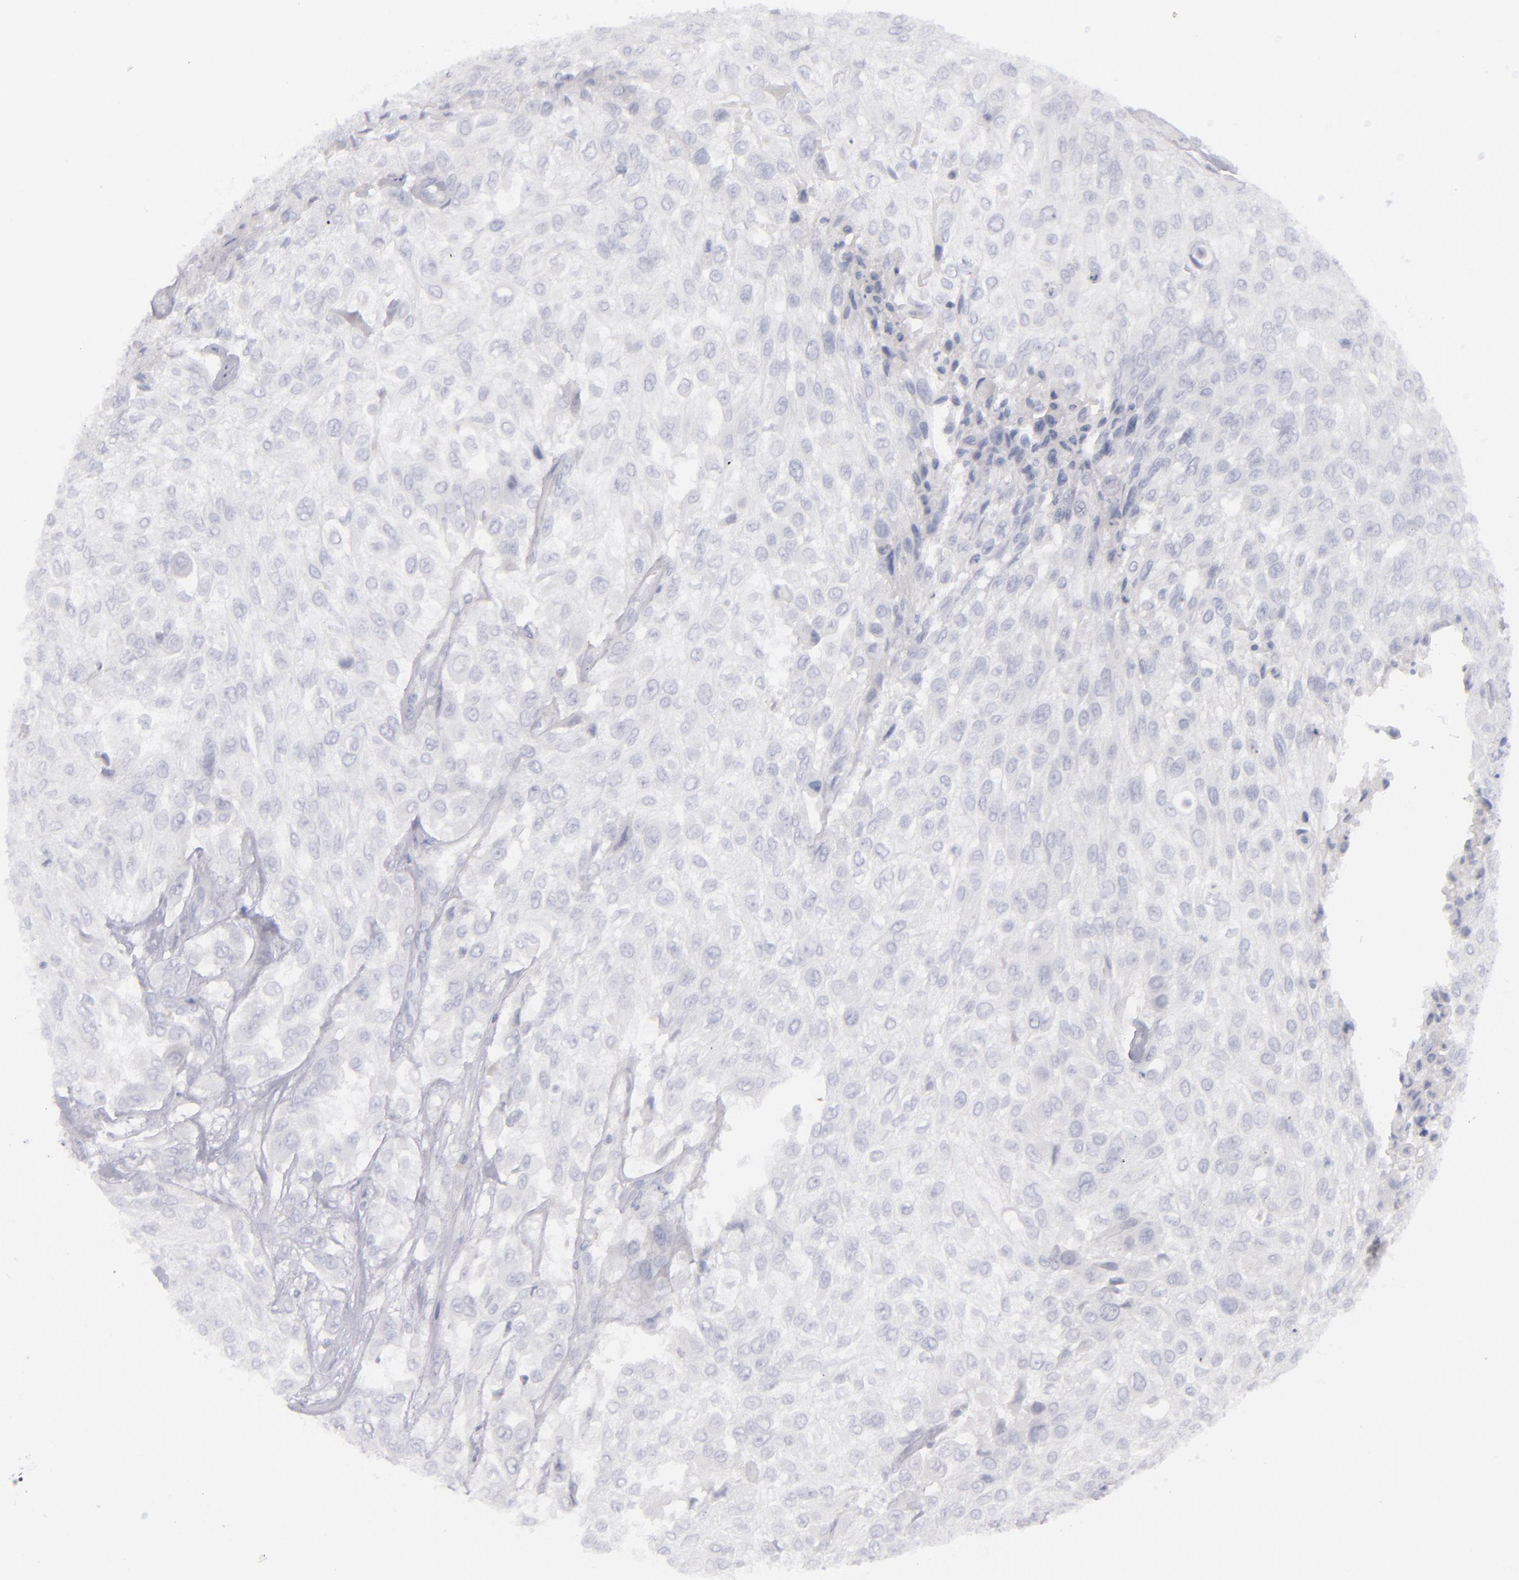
{"staining": {"intensity": "negative", "quantity": "none", "location": "none"}, "tissue": "urothelial cancer", "cell_type": "Tumor cells", "image_type": "cancer", "snomed": [{"axis": "morphology", "description": "Urothelial carcinoma, High grade"}, {"axis": "topography", "description": "Urinary bladder"}], "caption": "The IHC micrograph has no significant staining in tumor cells of urothelial cancer tissue.", "gene": "CD22", "patient": {"sex": "male", "age": 57}}